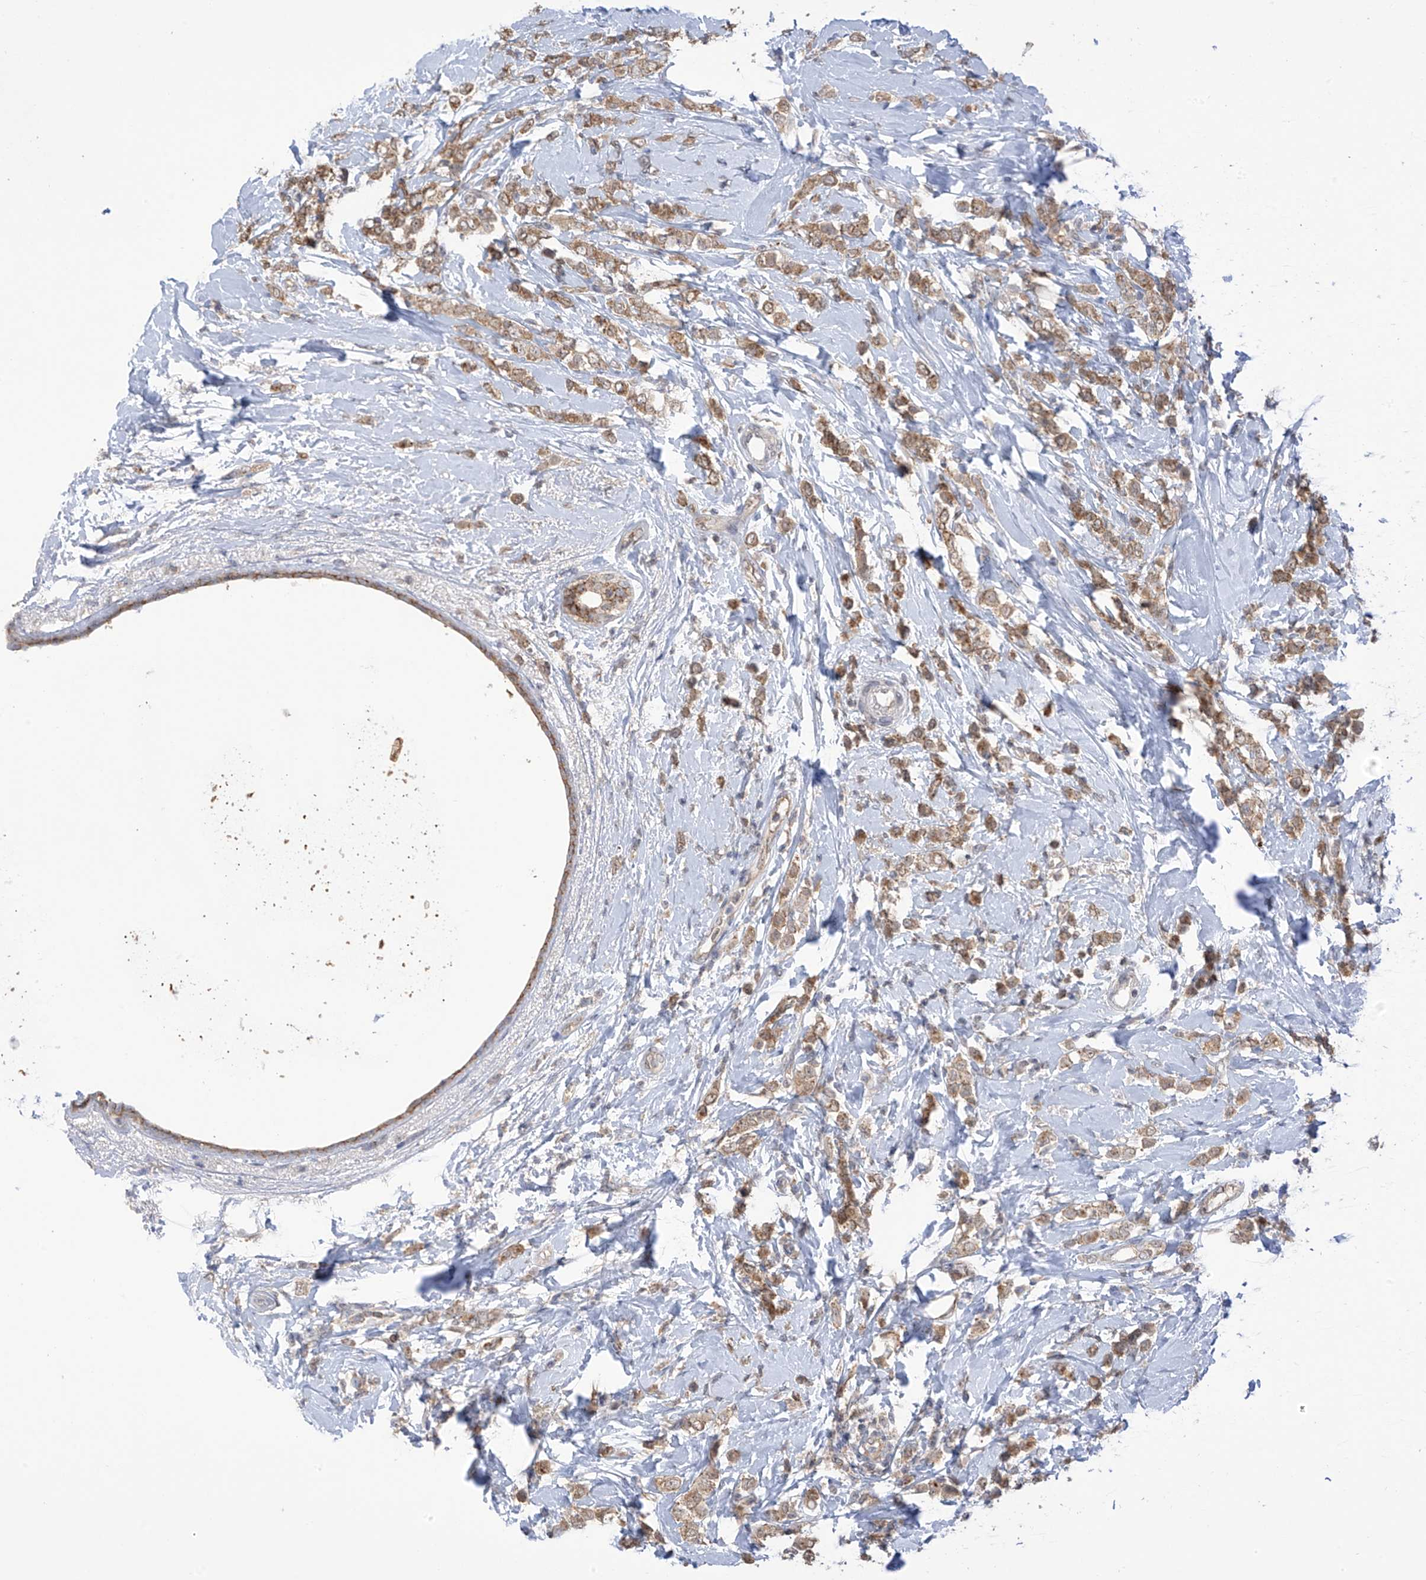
{"staining": {"intensity": "moderate", "quantity": ">75%", "location": "cytoplasmic/membranous"}, "tissue": "breast cancer", "cell_type": "Tumor cells", "image_type": "cancer", "snomed": [{"axis": "morphology", "description": "Lobular carcinoma"}, {"axis": "topography", "description": "Breast"}], "caption": "About >75% of tumor cells in breast cancer display moderate cytoplasmic/membranous protein expression as visualized by brown immunohistochemical staining.", "gene": "KIAA1522", "patient": {"sex": "female", "age": 47}}